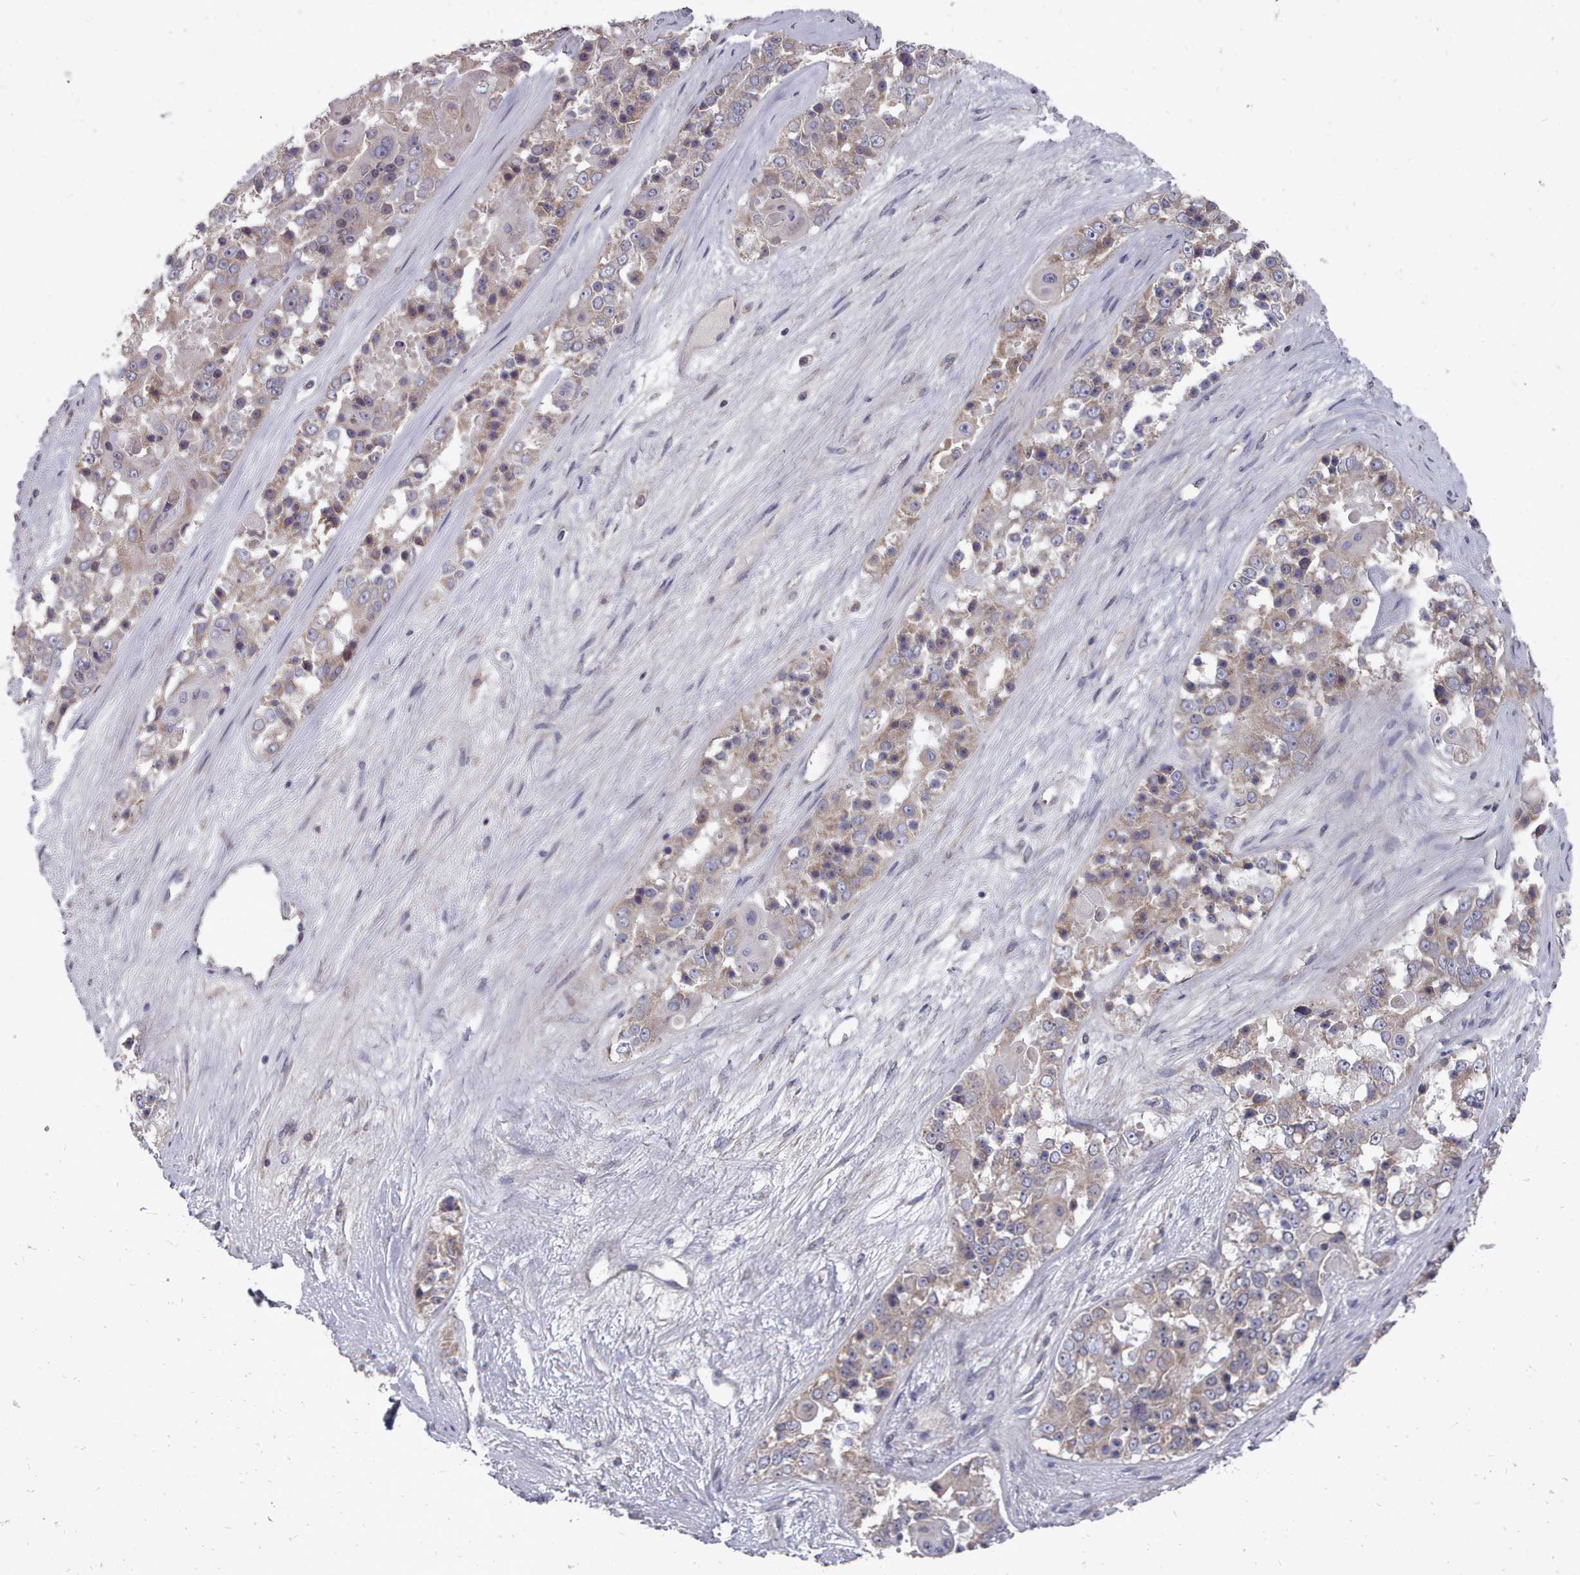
{"staining": {"intensity": "weak", "quantity": "<25%", "location": "cytoplasmic/membranous"}, "tissue": "ovarian cancer", "cell_type": "Tumor cells", "image_type": "cancer", "snomed": [{"axis": "morphology", "description": "Carcinoma, endometroid"}, {"axis": "topography", "description": "Ovary"}], "caption": "Ovarian cancer stained for a protein using immunohistochemistry (IHC) demonstrates no staining tumor cells.", "gene": "ACKR3", "patient": {"sex": "female", "age": 51}}